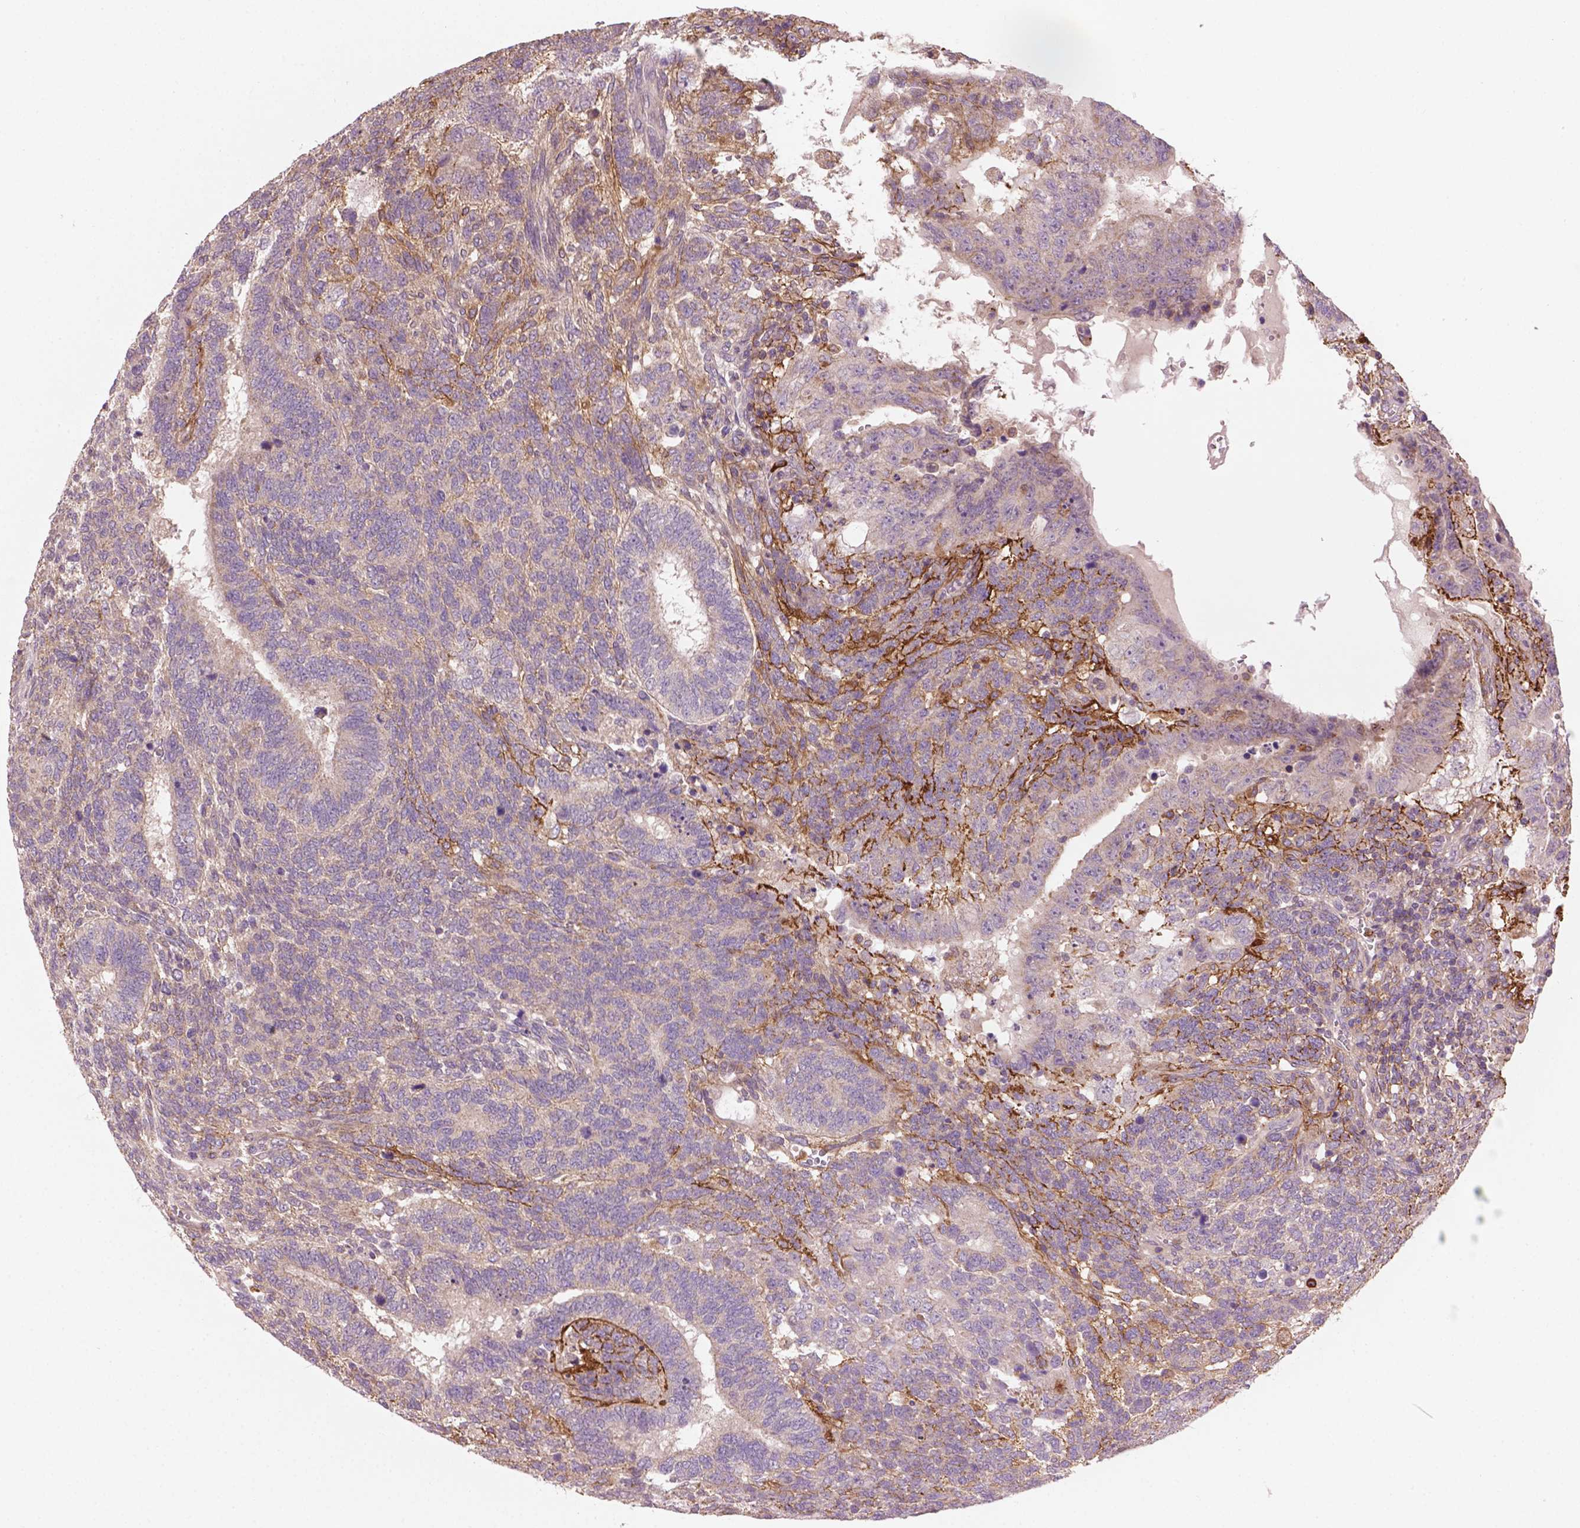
{"staining": {"intensity": "negative", "quantity": "none", "location": "none"}, "tissue": "testis cancer", "cell_type": "Tumor cells", "image_type": "cancer", "snomed": [{"axis": "morphology", "description": "Normal tissue, NOS"}, {"axis": "morphology", "description": "Carcinoma, Embryonal, NOS"}, {"axis": "topography", "description": "Testis"}, {"axis": "topography", "description": "Epididymis"}], "caption": "Immunohistochemistry (IHC) of human testis cancer (embryonal carcinoma) reveals no positivity in tumor cells. (Brightfield microscopy of DAB immunohistochemistry at high magnification).", "gene": "LRRC3C", "patient": {"sex": "male", "age": 23}}